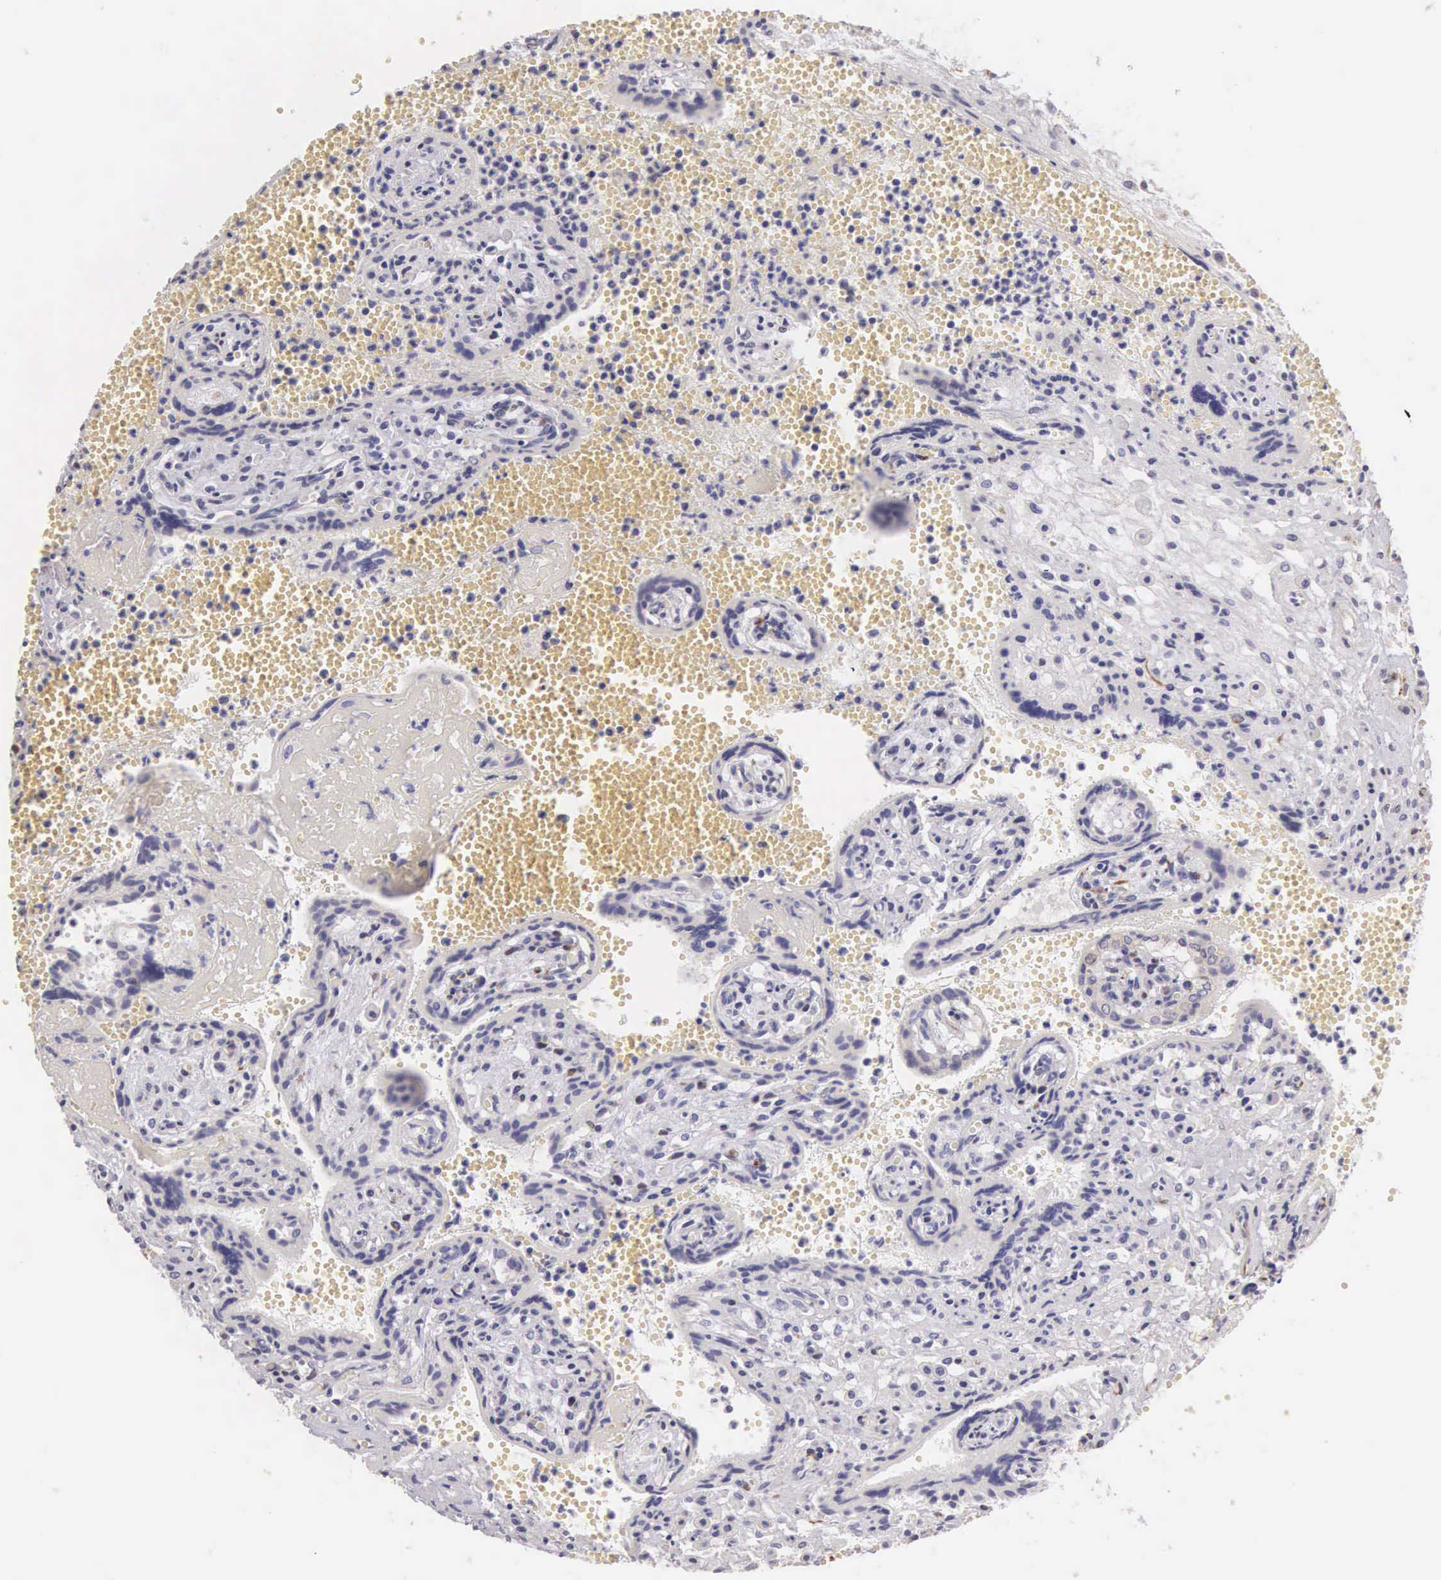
{"staining": {"intensity": "weak", "quantity": "<25%", "location": "cytoplasmic/membranous"}, "tissue": "placenta", "cell_type": "Decidual cells", "image_type": "normal", "snomed": [{"axis": "morphology", "description": "Normal tissue, NOS"}, {"axis": "topography", "description": "Placenta"}], "caption": "IHC of unremarkable human placenta displays no staining in decidual cells. (Immunohistochemistry, brightfield microscopy, high magnification).", "gene": "OSBPL3", "patient": {"sex": "female", "age": 40}}